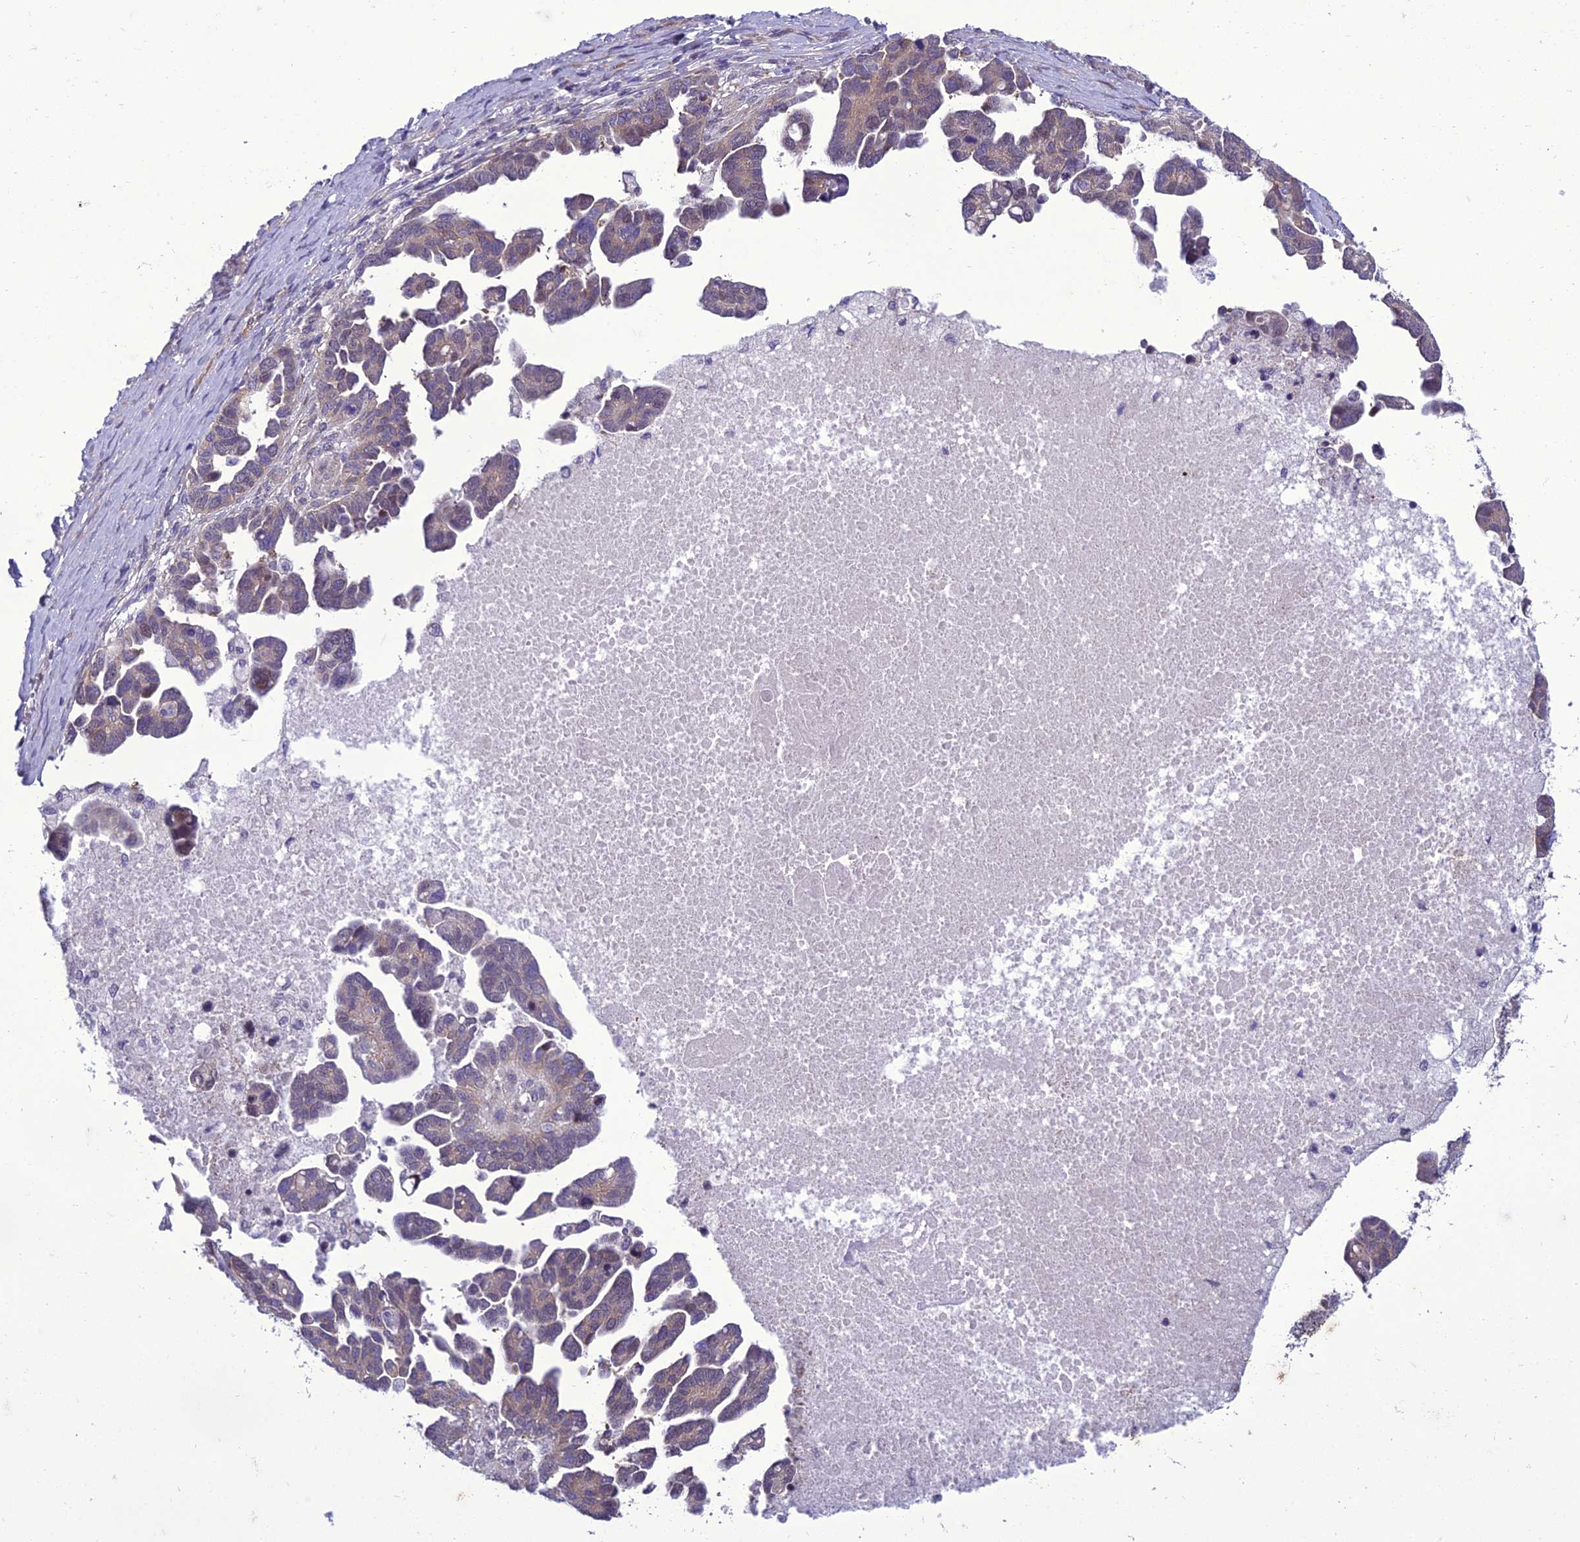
{"staining": {"intensity": "weak", "quantity": ">75%", "location": "cytoplasmic/membranous"}, "tissue": "ovarian cancer", "cell_type": "Tumor cells", "image_type": "cancer", "snomed": [{"axis": "morphology", "description": "Cystadenocarcinoma, serous, NOS"}, {"axis": "topography", "description": "Ovary"}], "caption": "Protein staining of ovarian serous cystadenocarcinoma tissue reveals weak cytoplasmic/membranous positivity in about >75% of tumor cells. (DAB (3,3'-diaminobenzidine) = brown stain, brightfield microscopy at high magnification).", "gene": "GAB4", "patient": {"sex": "female", "age": 54}}